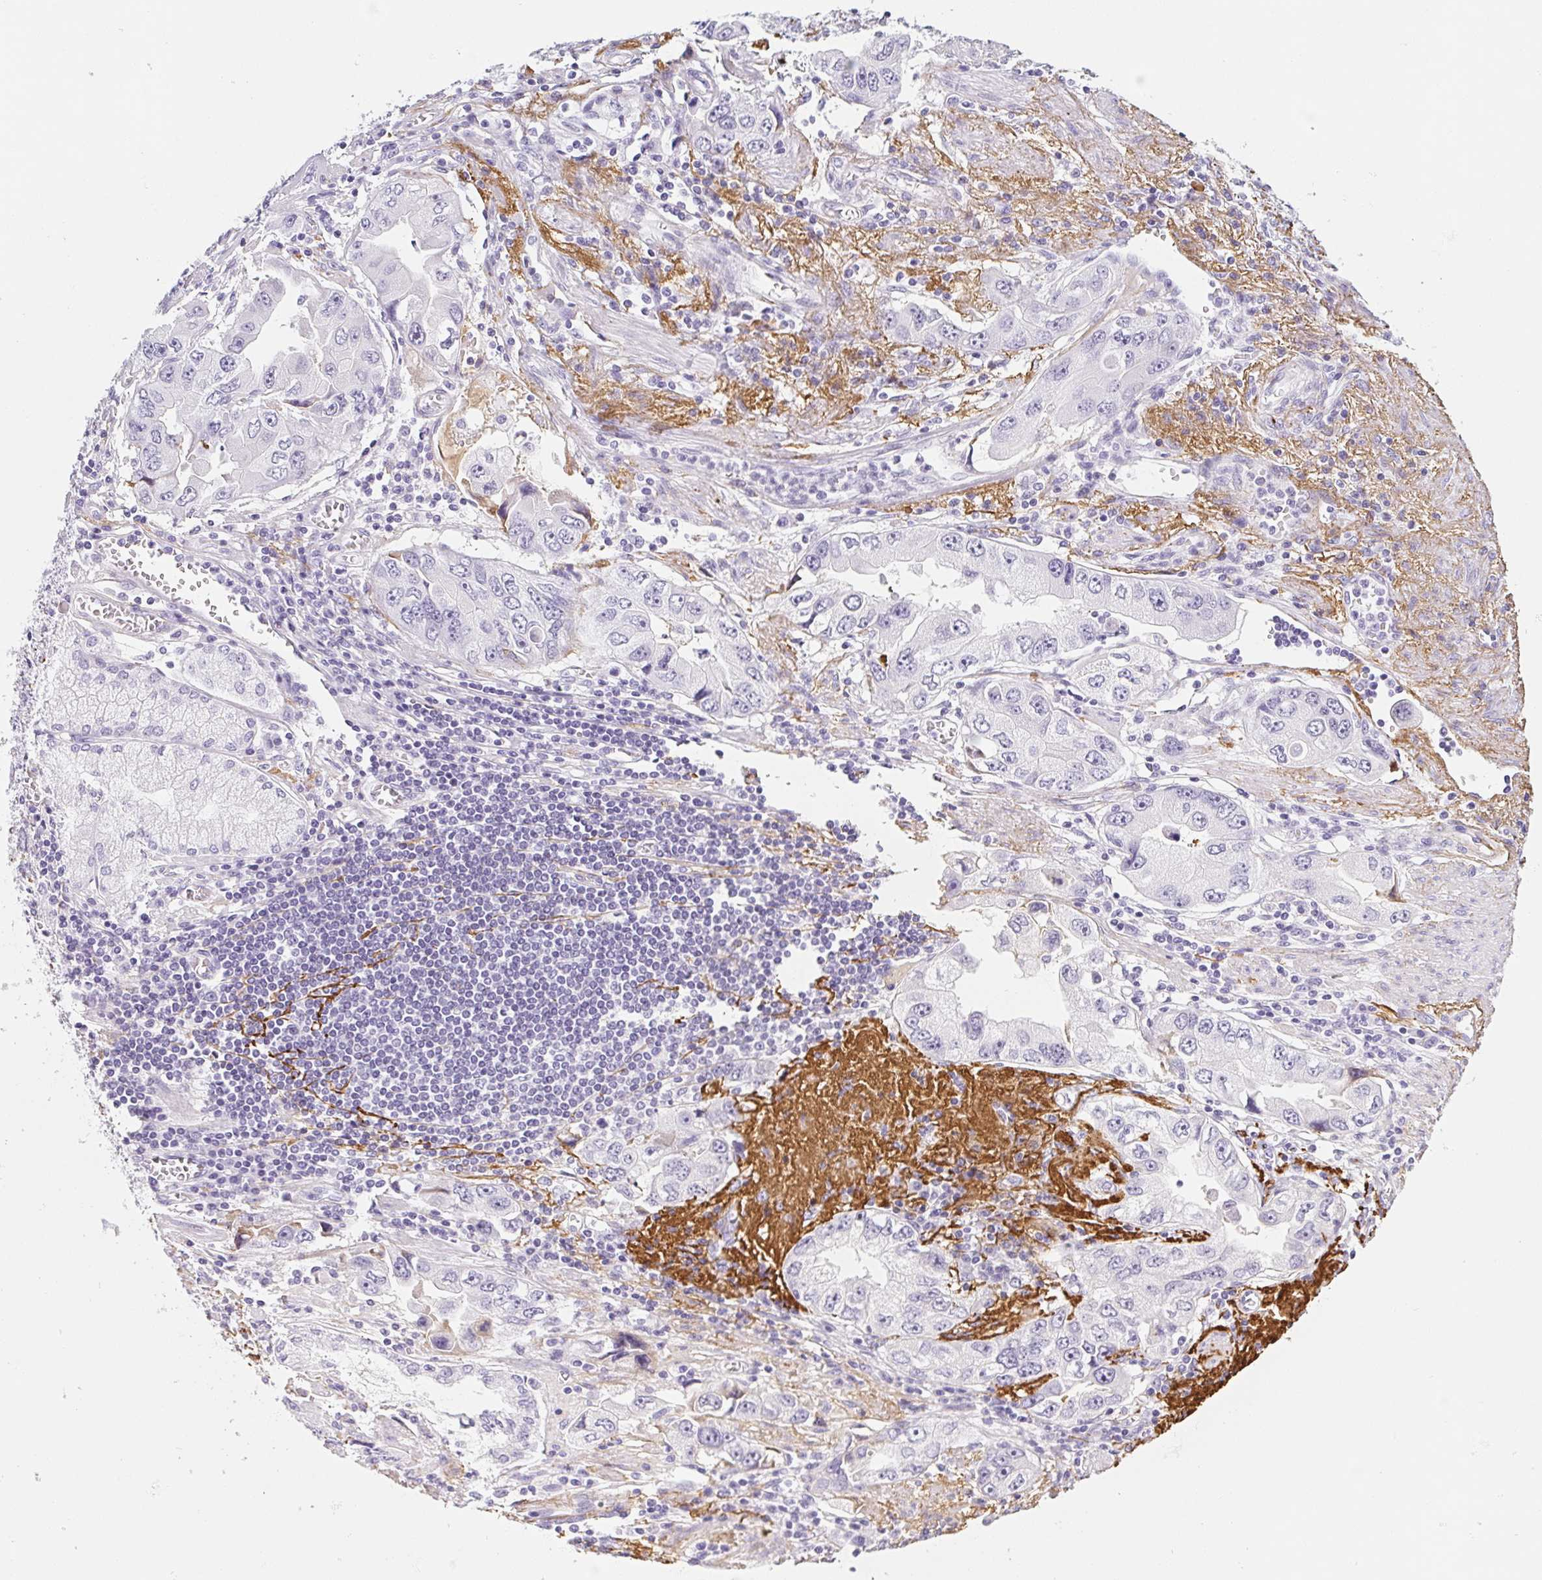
{"staining": {"intensity": "negative", "quantity": "none", "location": "none"}, "tissue": "stomach cancer", "cell_type": "Tumor cells", "image_type": "cancer", "snomed": [{"axis": "morphology", "description": "Adenocarcinoma, NOS"}, {"axis": "topography", "description": "Stomach, lower"}], "caption": "Immunohistochemistry (IHC) image of neoplastic tissue: adenocarcinoma (stomach) stained with DAB (3,3'-diaminobenzidine) reveals no significant protein positivity in tumor cells.", "gene": "VTN", "patient": {"sex": "female", "age": 93}}